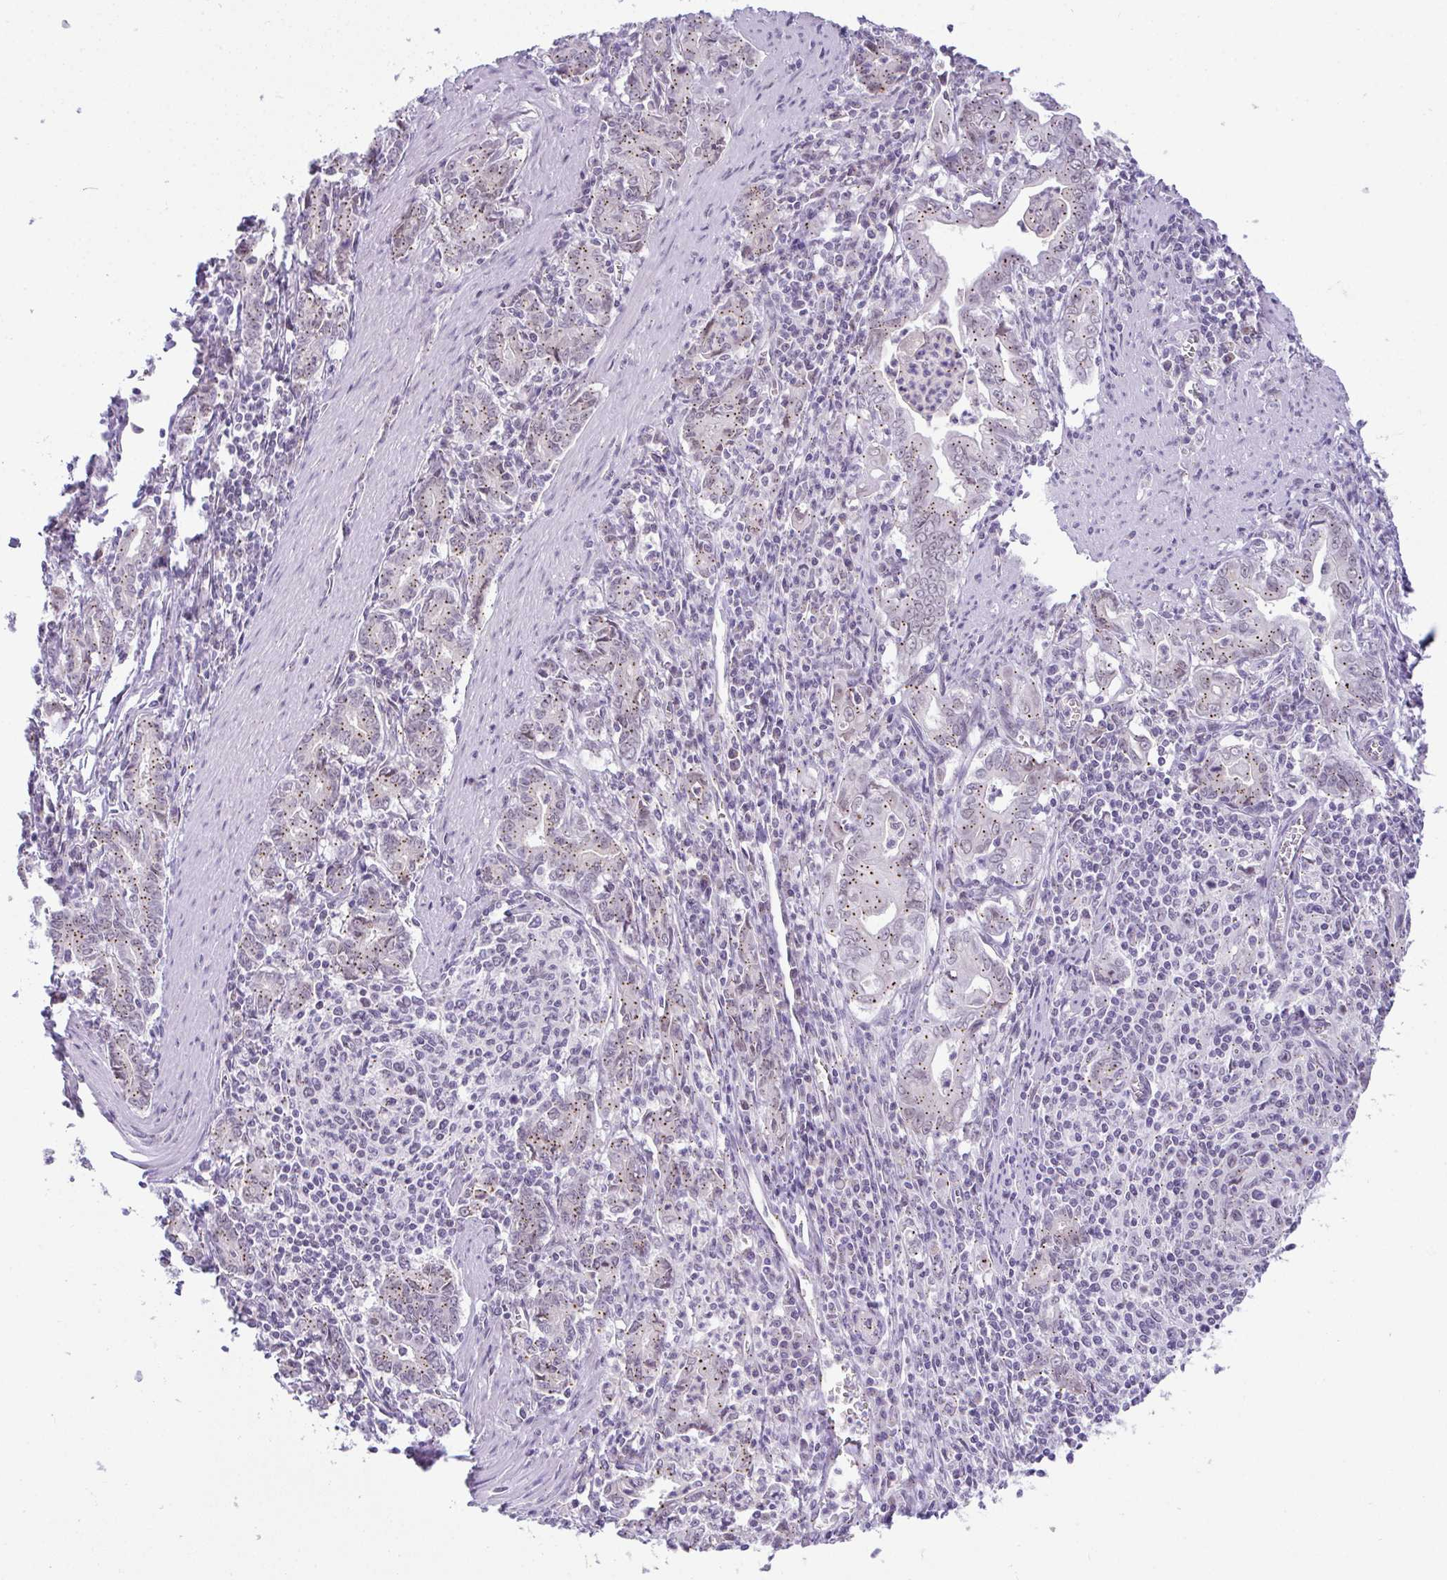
{"staining": {"intensity": "moderate", "quantity": ">75%", "location": "cytoplasmic/membranous"}, "tissue": "stomach cancer", "cell_type": "Tumor cells", "image_type": "cancer", "snomed": [{"axis": "morphology", "description": "Adenocarcinoma, NOS"}, {"axis": "topography", "description": "Stomach, upper"}], "caption": "Immunohistochemical staining of adenocarcinoma (stomach) demonstrates medium levels of moderate cytoplasmic/membranous protein staining in about >75% of tumor cells. (Stains: DAB in brown, nuclei in blue, Microscopy: brightfield microscopy at high magnification).", "gene": "FAM177A1", "patient": {"sex": "female", "age": 79}}